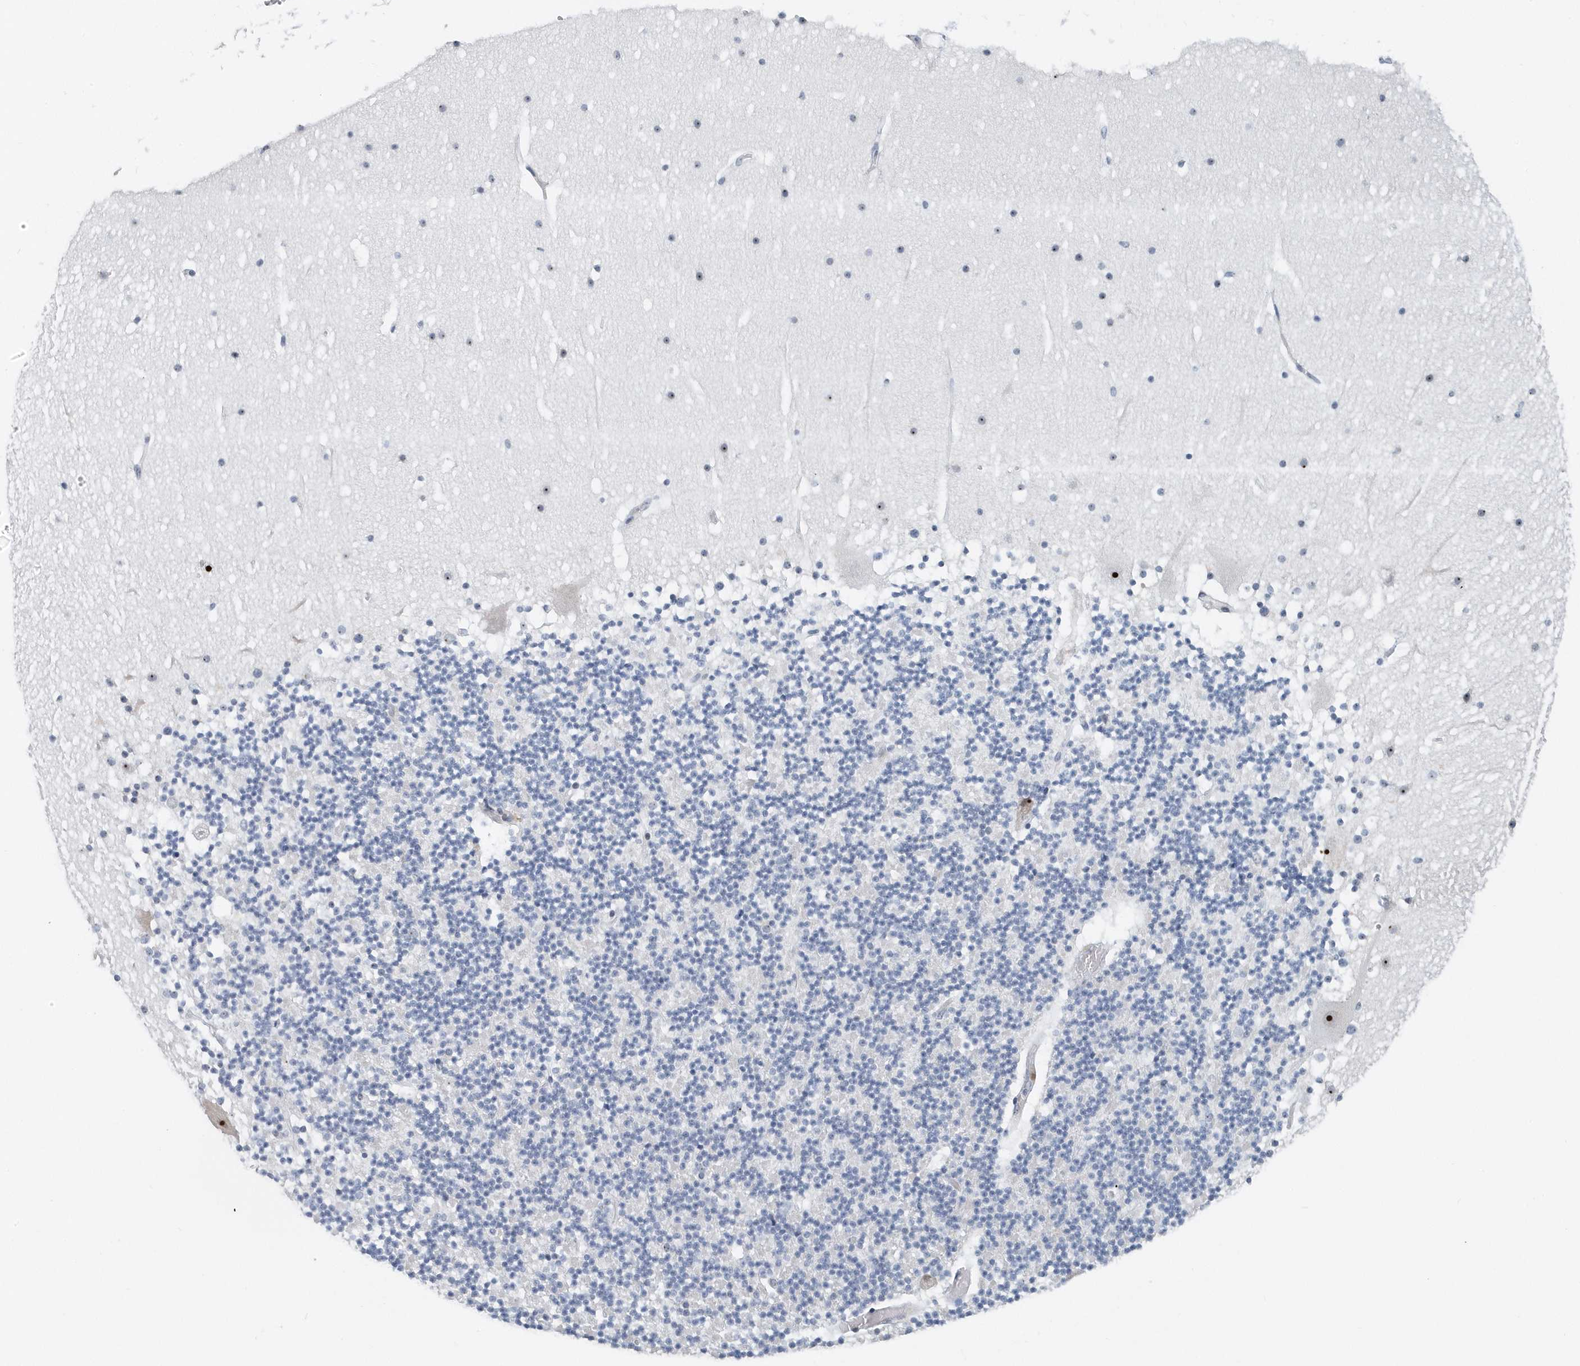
{"staining": {"intensity": "negative", "quantity": "none", "location": "none"}, "tissue": "cerebellum", "cell_type": "Cells in granular layer", "image_type": "normal", "snomed": [{"axis": "morphology", "description": "Normal tissue, NOS"}, {"axis": "topography", "description": "Cerebellum"}], "caption": "This micrograph is of unremarkable cerebellum stained with immunohistochemistry (IHC) to label a protein in brown with the nuclei are counter-stained blue. There is no staining in cells in granular layer.", "gene": "RPF2", "patient": {"sex": "male", "age": 57}}